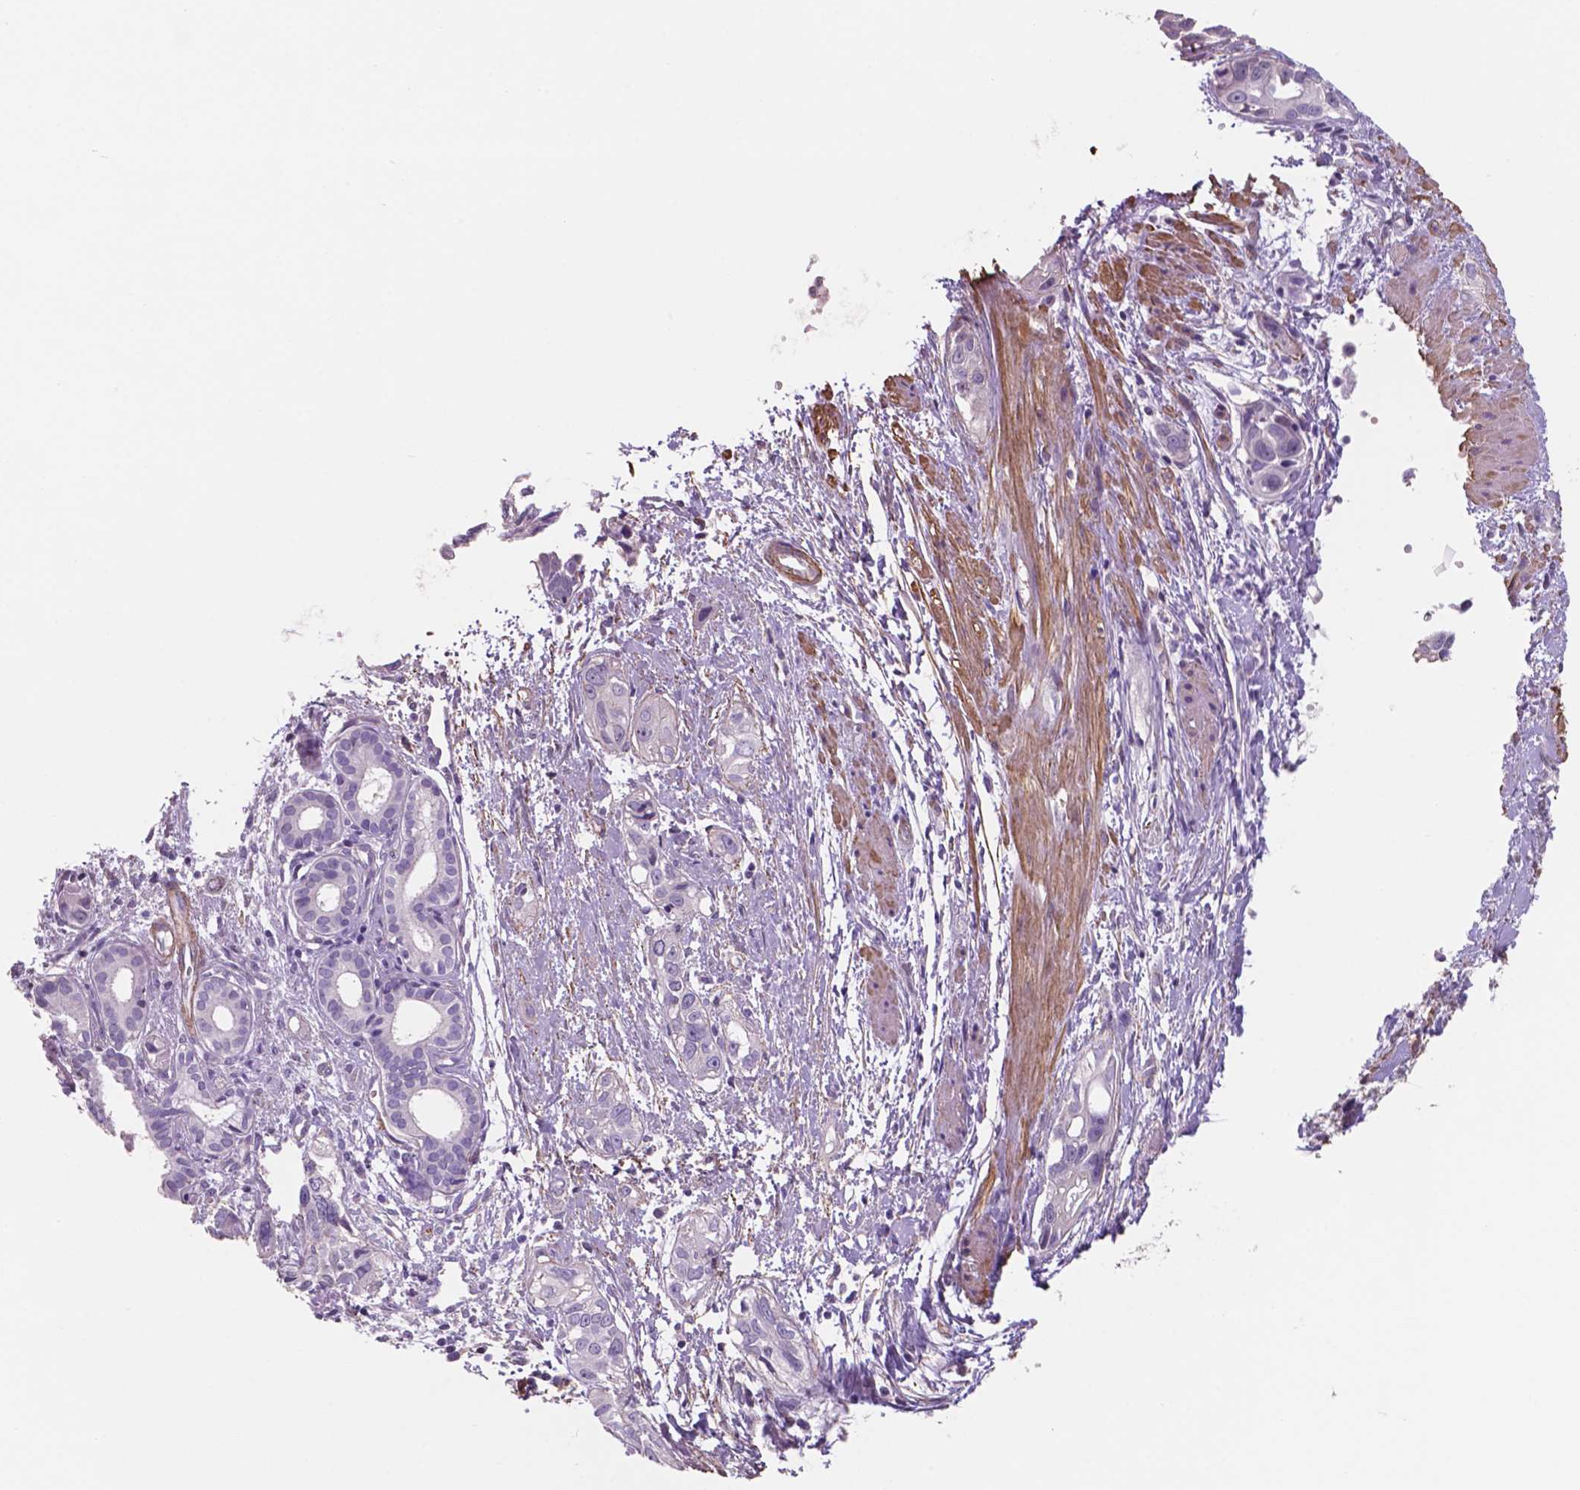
{"staining": {"intensity": "negative", "quantity": "none", "location": "none"}, "tissue": "pancreatic cancer", "cell_type": "Tumor cells", "image_type": "cancer", "snomed": [{"axis": "morphology", "description": "Adenocarcinoma, NOS"}, {"axis": "topography", "description": "Pancreas"}], "caption": "A micrograph of human pancreatic cancer (adenocarcinoma) is negative for staining in tumor cells.", "gene": "TOR2A", "patient": {"sex": "female", "age": 55}}